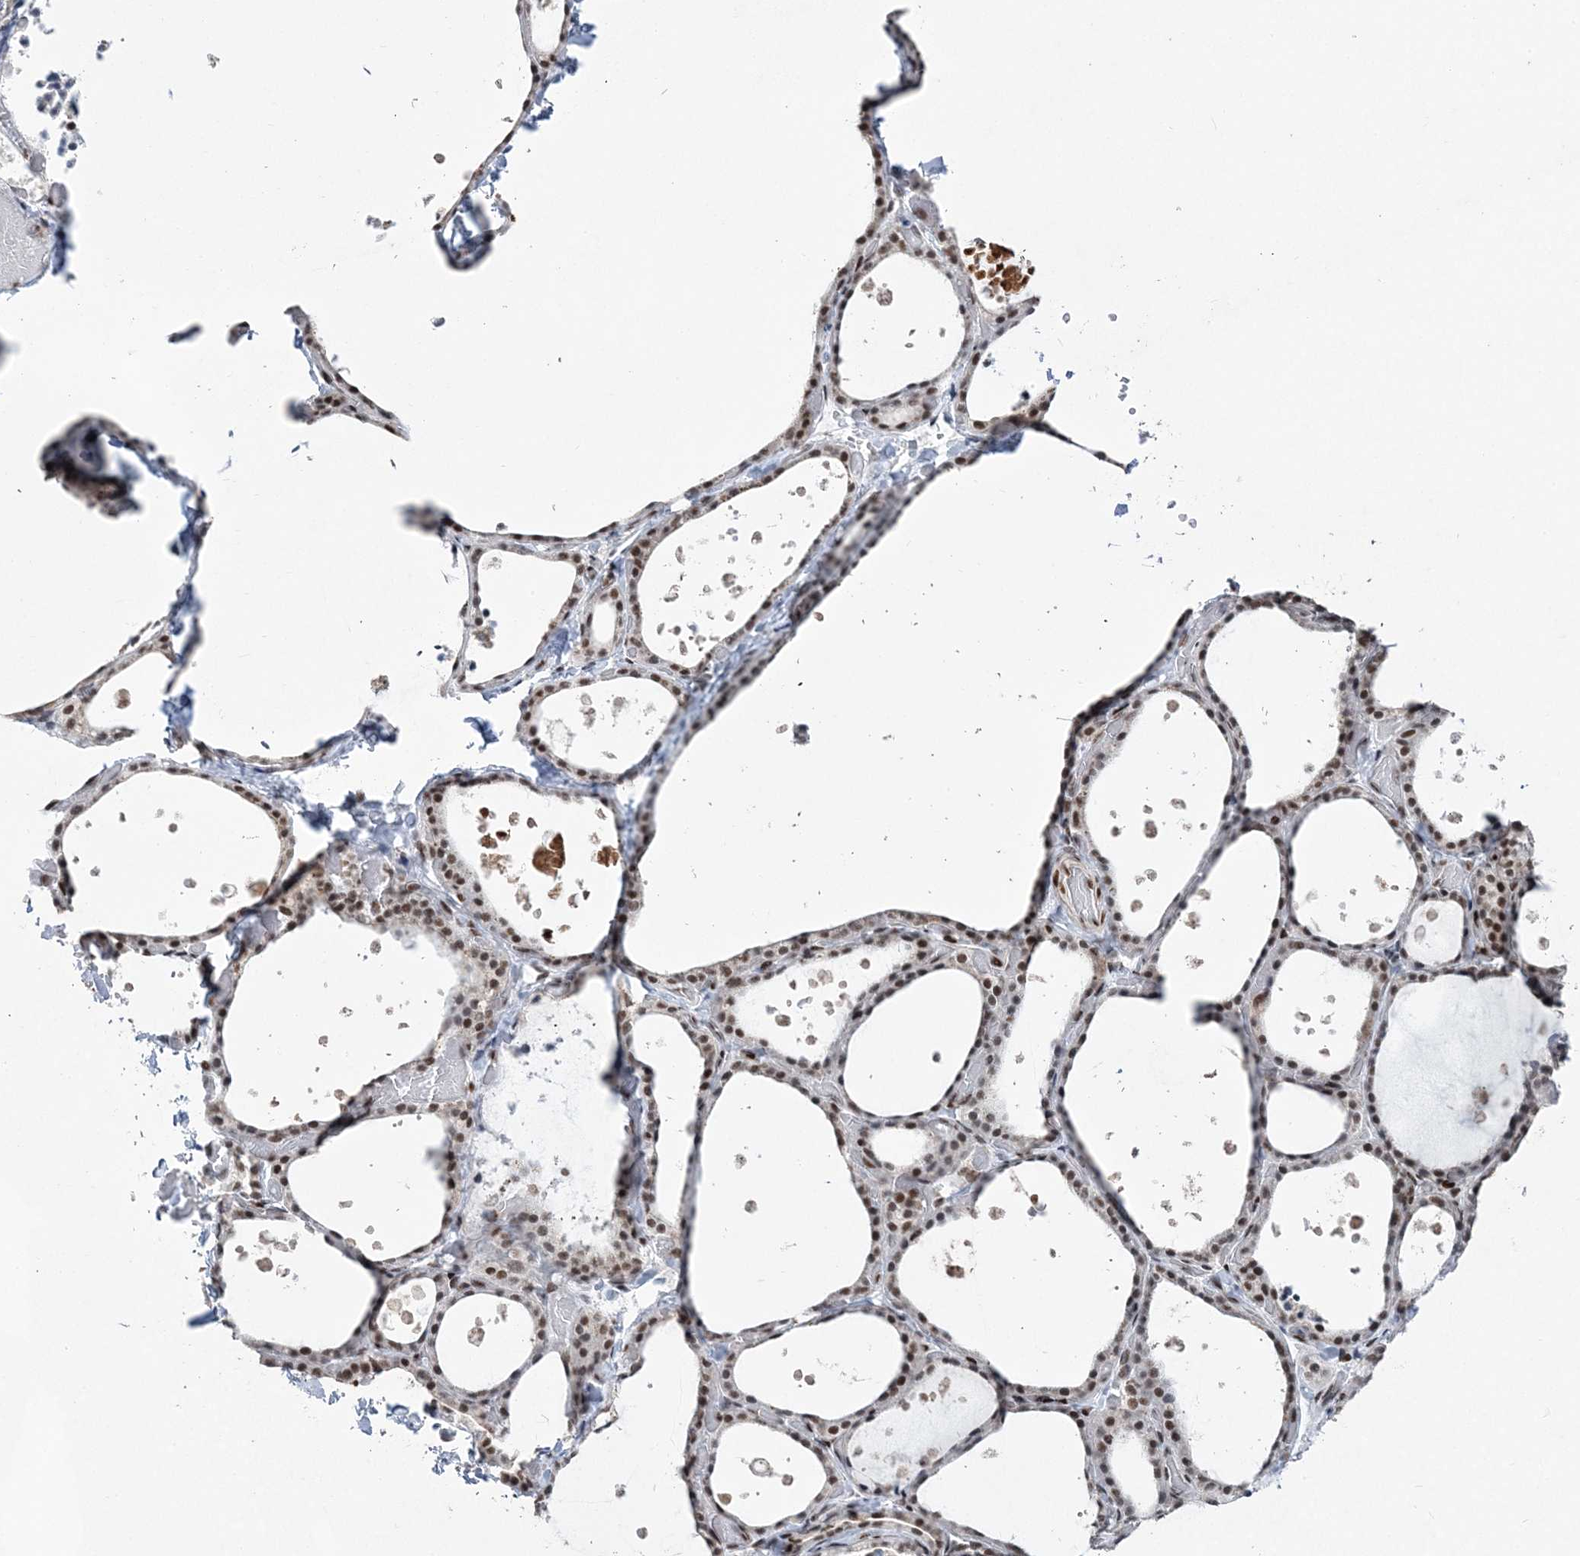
{"staining": {"intensity": "moderate", "quantity": ">75%", "location": "nuclear"}, "tissue": "thyroid gland", "cell_type": "Glandular cells", "image_type": "normal", "snomed": [{"axis": "morphology", "description": "Normal tissue, NOS"}, {"axis": "topography", "description": "Thyroid gland"}], "caption": "The micrograph exhibits immunohistochemical staining of unremarkable thyroid gland. There is moderate nuclear expression is present in approximately >75% of glandular cells.", "gene": "ZBTB7A", "patient": {"sex": "female", "age": 44}}